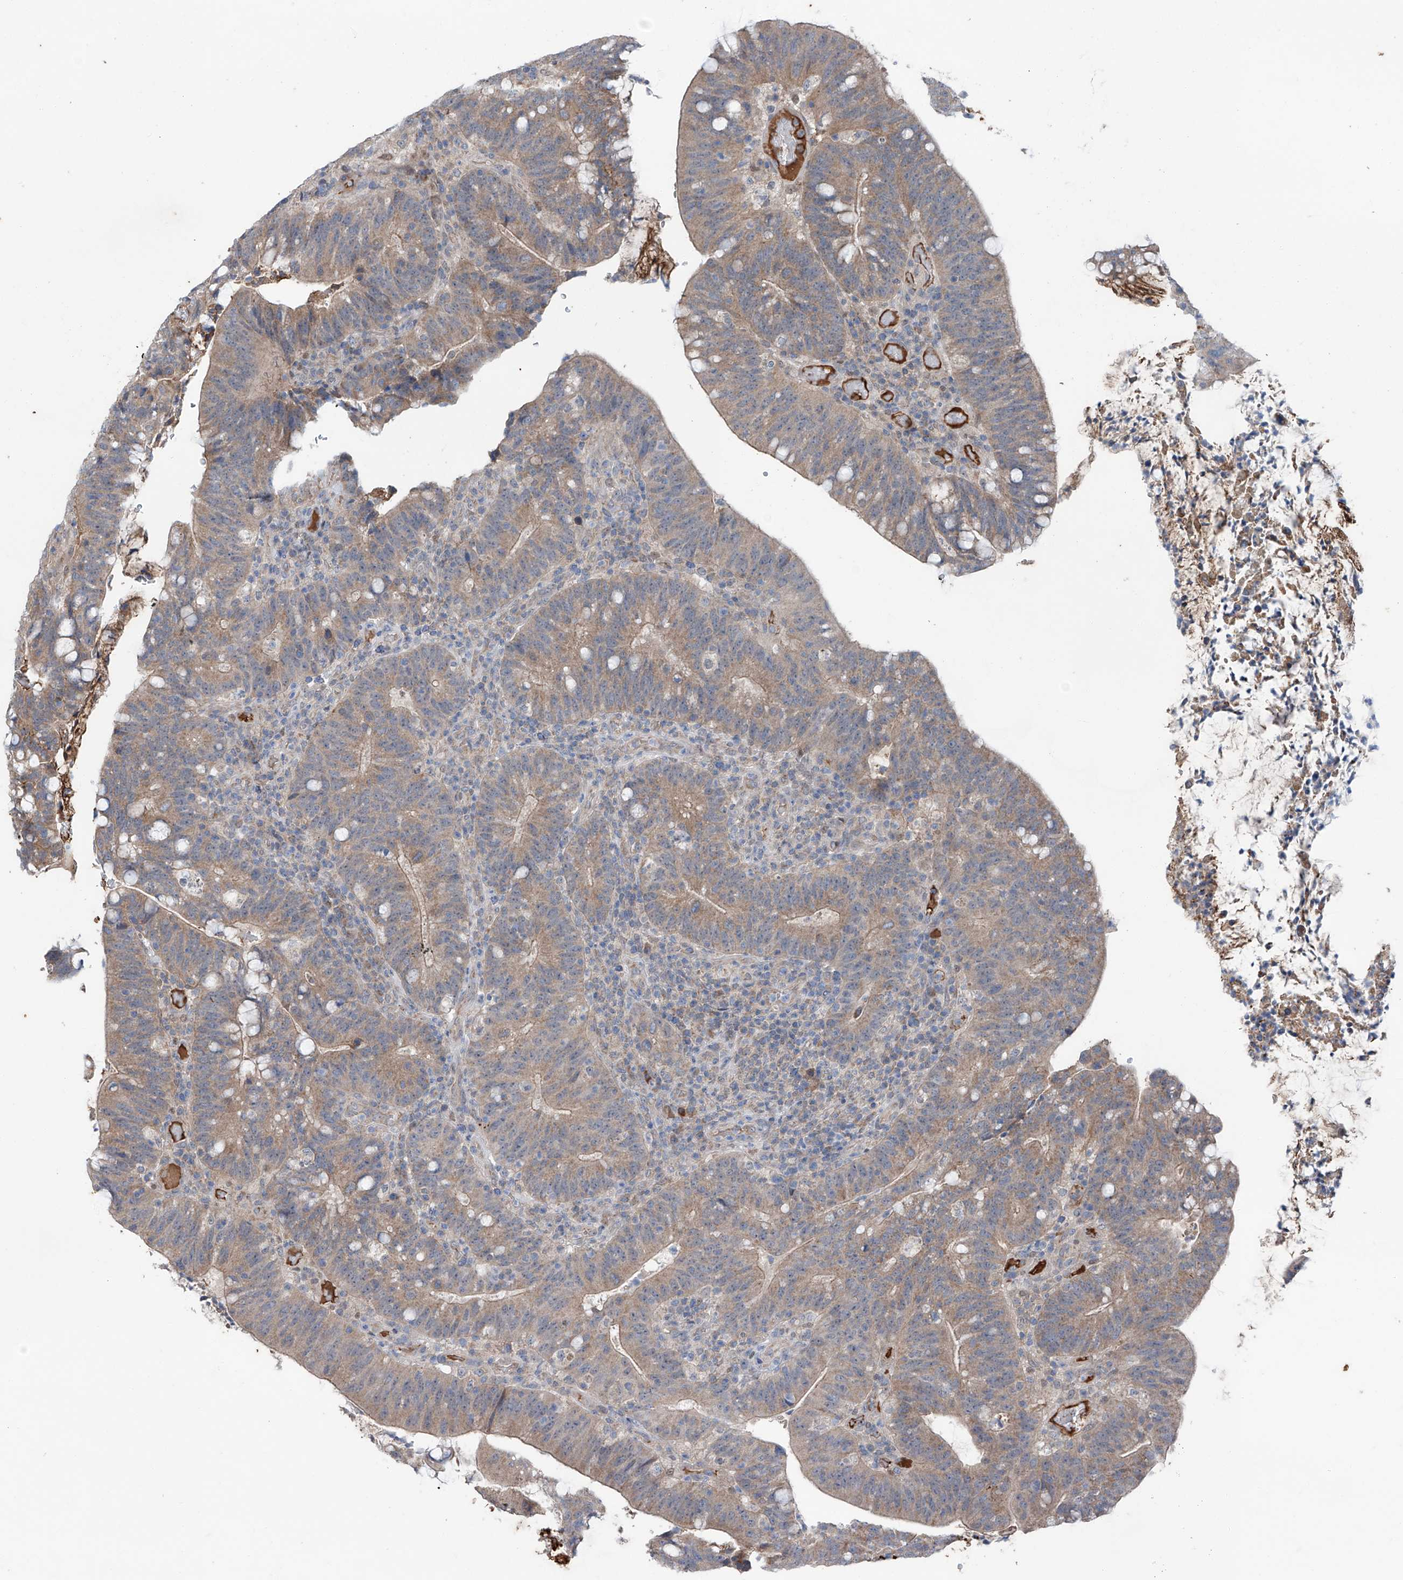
{"staining": {"intensity": "moderate", "quantity": ">75%", "location": "cytoplasmic/membranous"}, "tissue": "colorectal cancer", "cell_type": "Tumor cells", "image_type": "cancer", "snomed": [{"axis": "morphology", "description": "Adenocarcinoma, NOS"}, {"axis": "topography", "description": "Colon"}], "caption": "A brown stain labels moderate cytoplasmic/membranous expression of a protein in human colorectal cancer tumor cells. The staining was performed using DAB to visualize the protein expression in brown, while the nuclei were stained in blue with hematoxylin (Magnification: 20x).", "gene": "SIX4", "patient": {"sex": "female", "age": 66}}